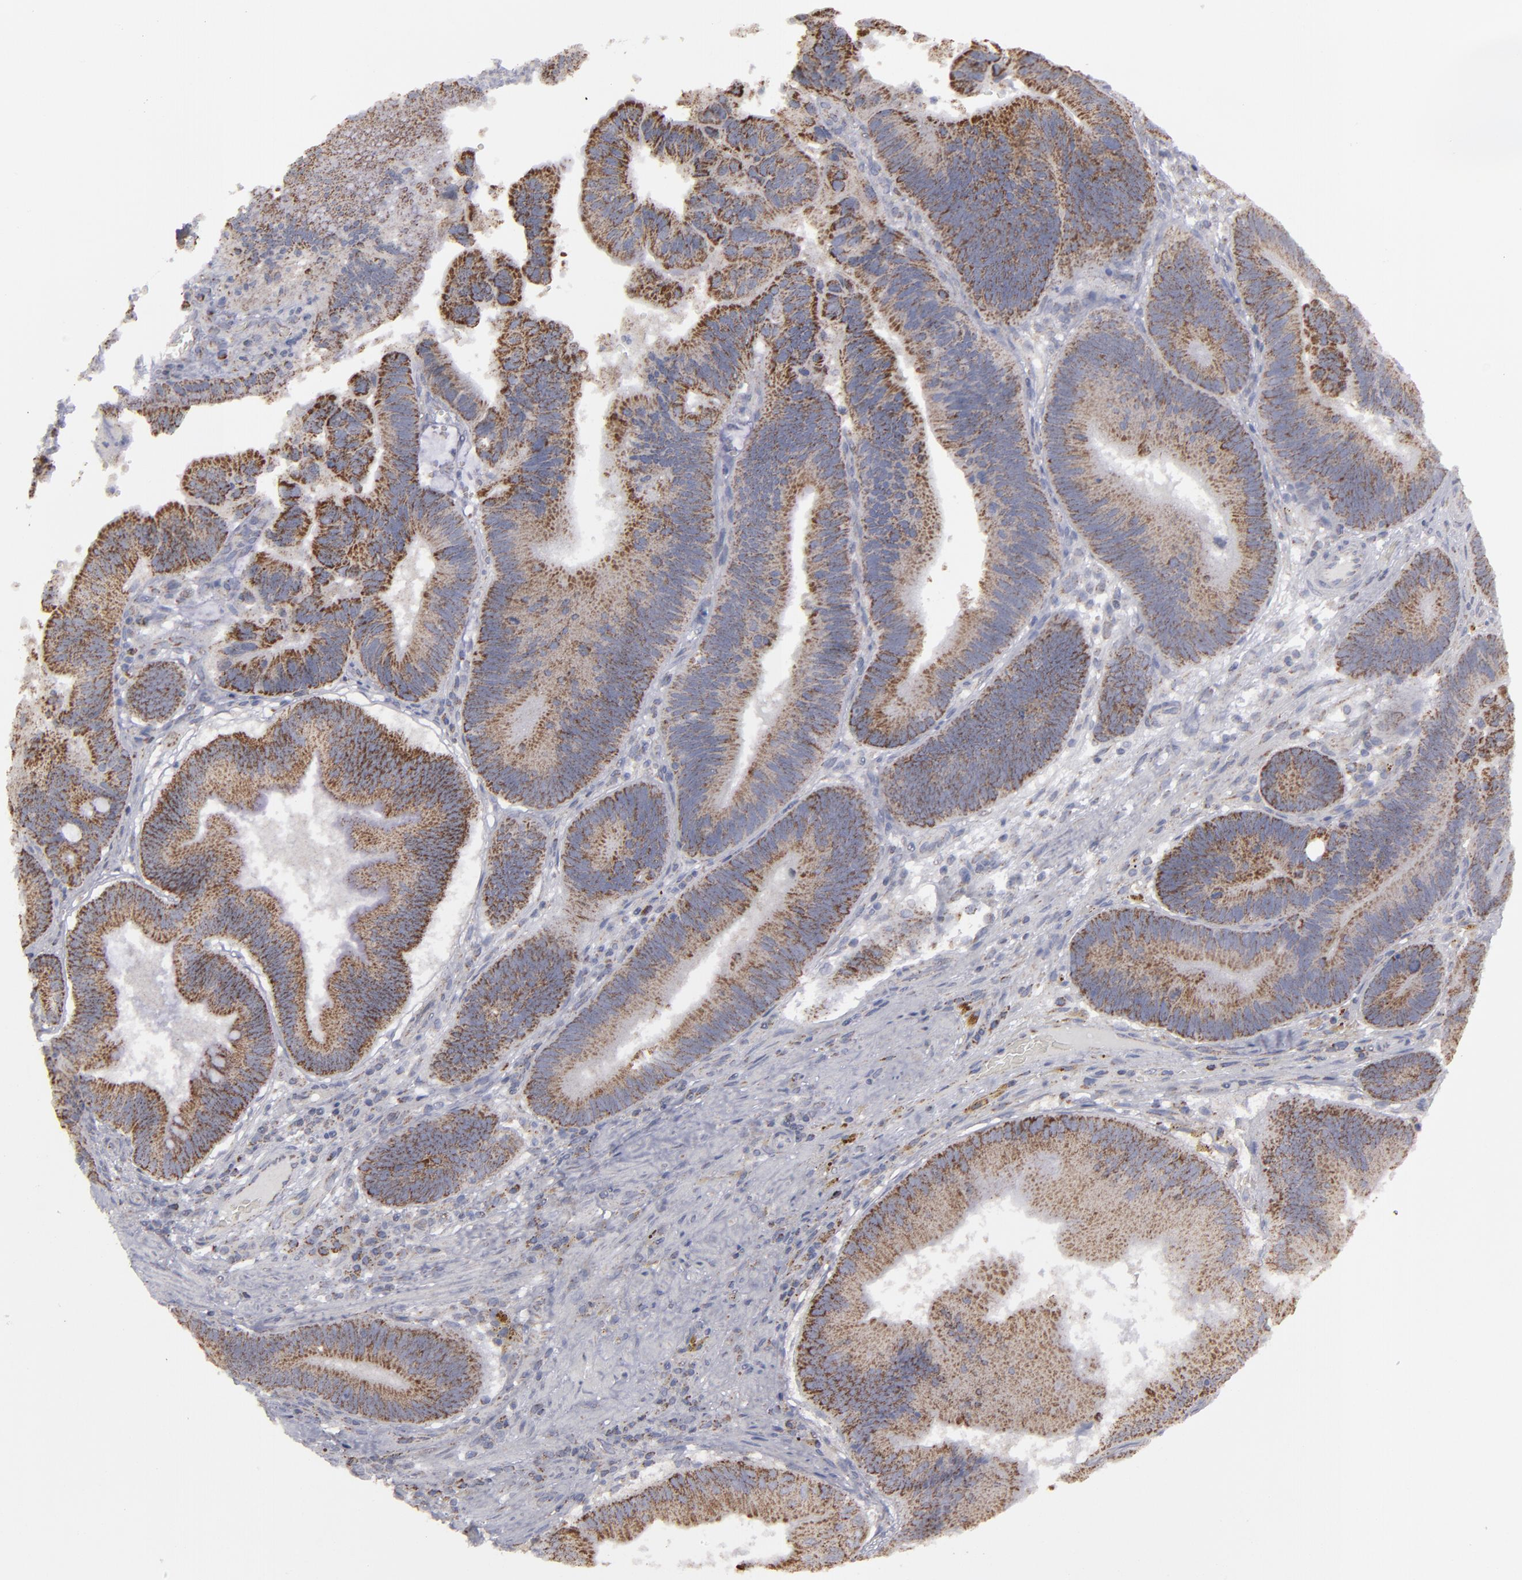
{"staining": {"intensity": "moderate", "quantity": ">75%", "location": "cytoplasmic/membranous"}, "tissue": "pancreatic cancer", "cell_type": "Tumor cells", "image_type": "cancer", "snomed": [{"axis": "morphology", "description": "Adenocarcinoma, NOS"}, {"axis": "topography", "description": "Pancreas"}], "caption": "Human pancreatic cancer stained for a protein (brown) demonstrates moderate cytoplasmic/membranous positive expression in approximately >75% of tumor cells.", "gene": "MYOM2", "patient": {"sex": "male", "age": 82}}